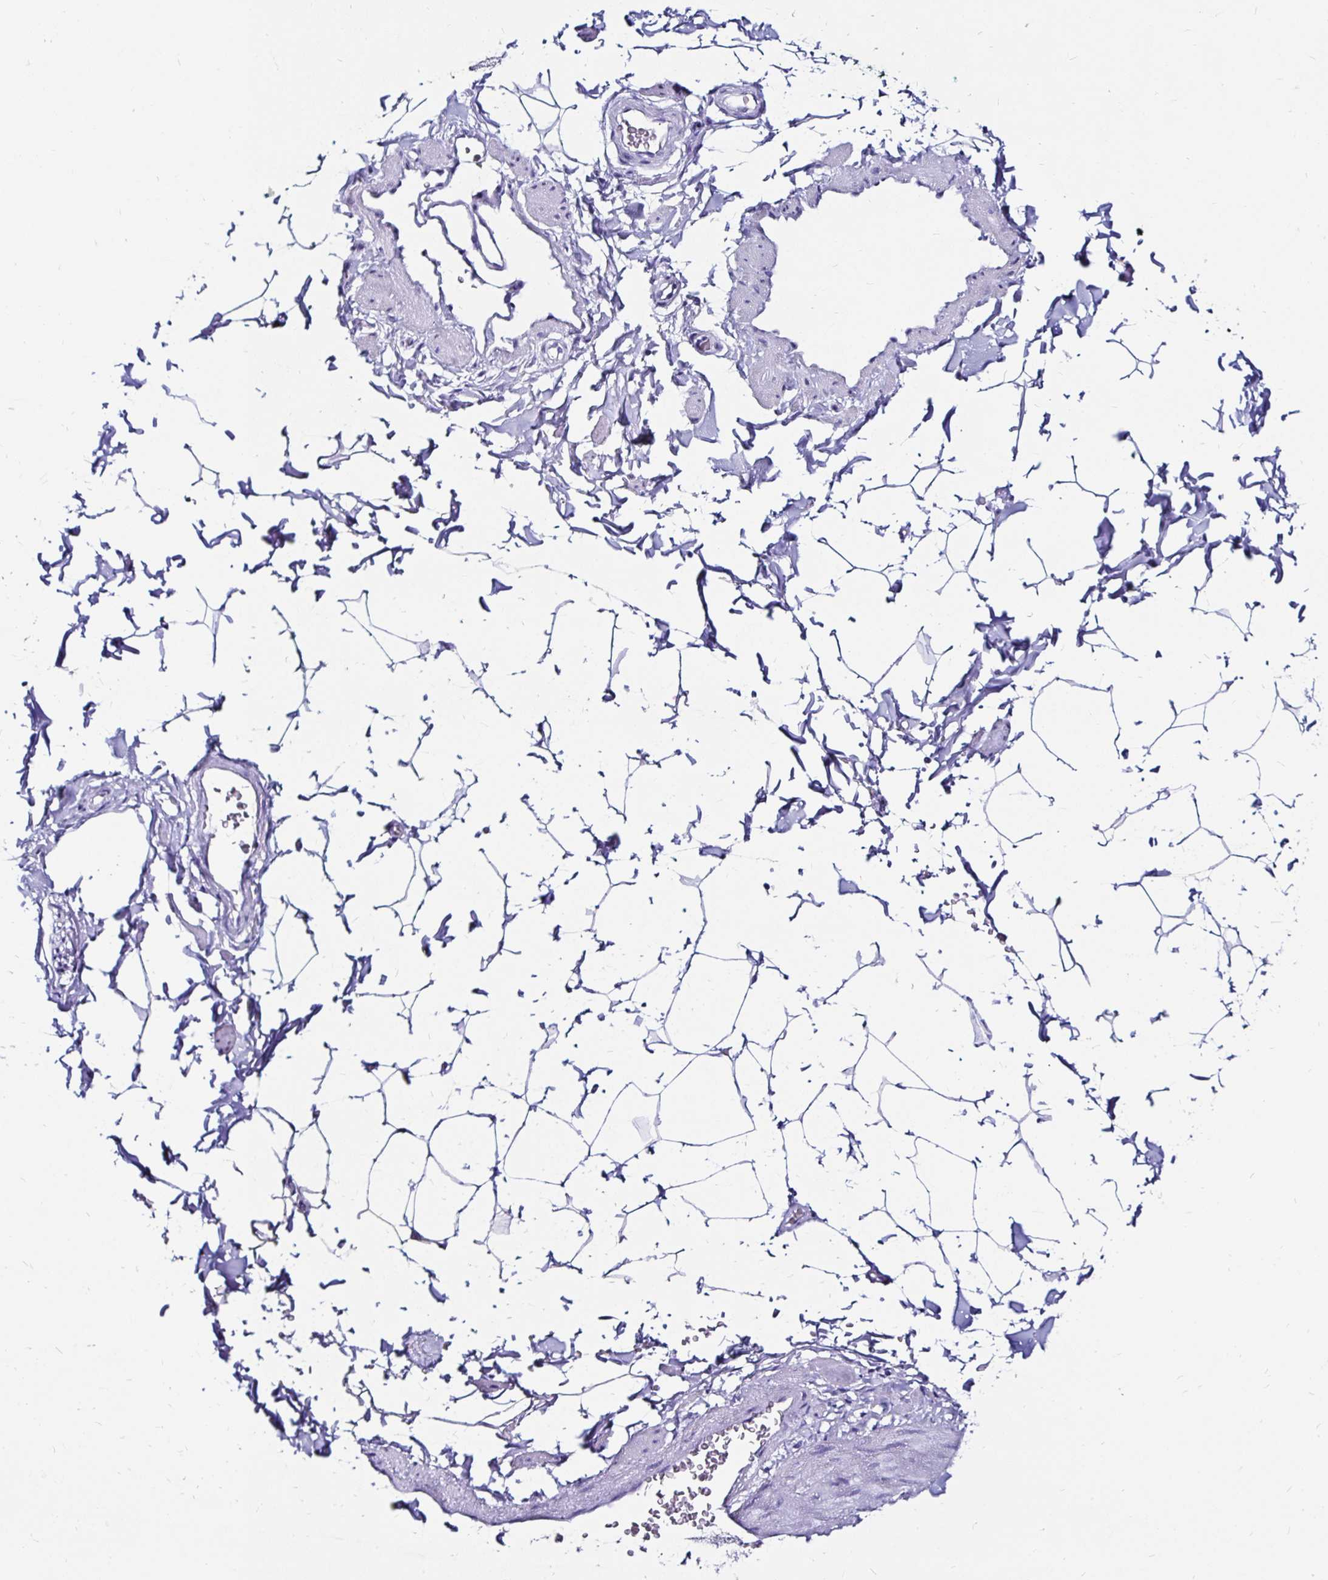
{"staining": {"intensity": "negative", "quantity": "none", "location": "none"}, "tissue": "adipose tissue", "cell_type": "Adipocytes", "image_type": "normal", "snomed": [{"axis": "morphology", "description": "Normal tissue, NOS"}, {"axis": "topography", "description": "Epididymis"}, {"axis": "topography", "description": "Peripheral nerve tissue"}], "caption": "Immunohistochemistry (IHC) of normal human adipose tissue exhibits no expression in adipocytes.", "gene": "KCNT1", "patient": {"sex": "male", "age": 32}}